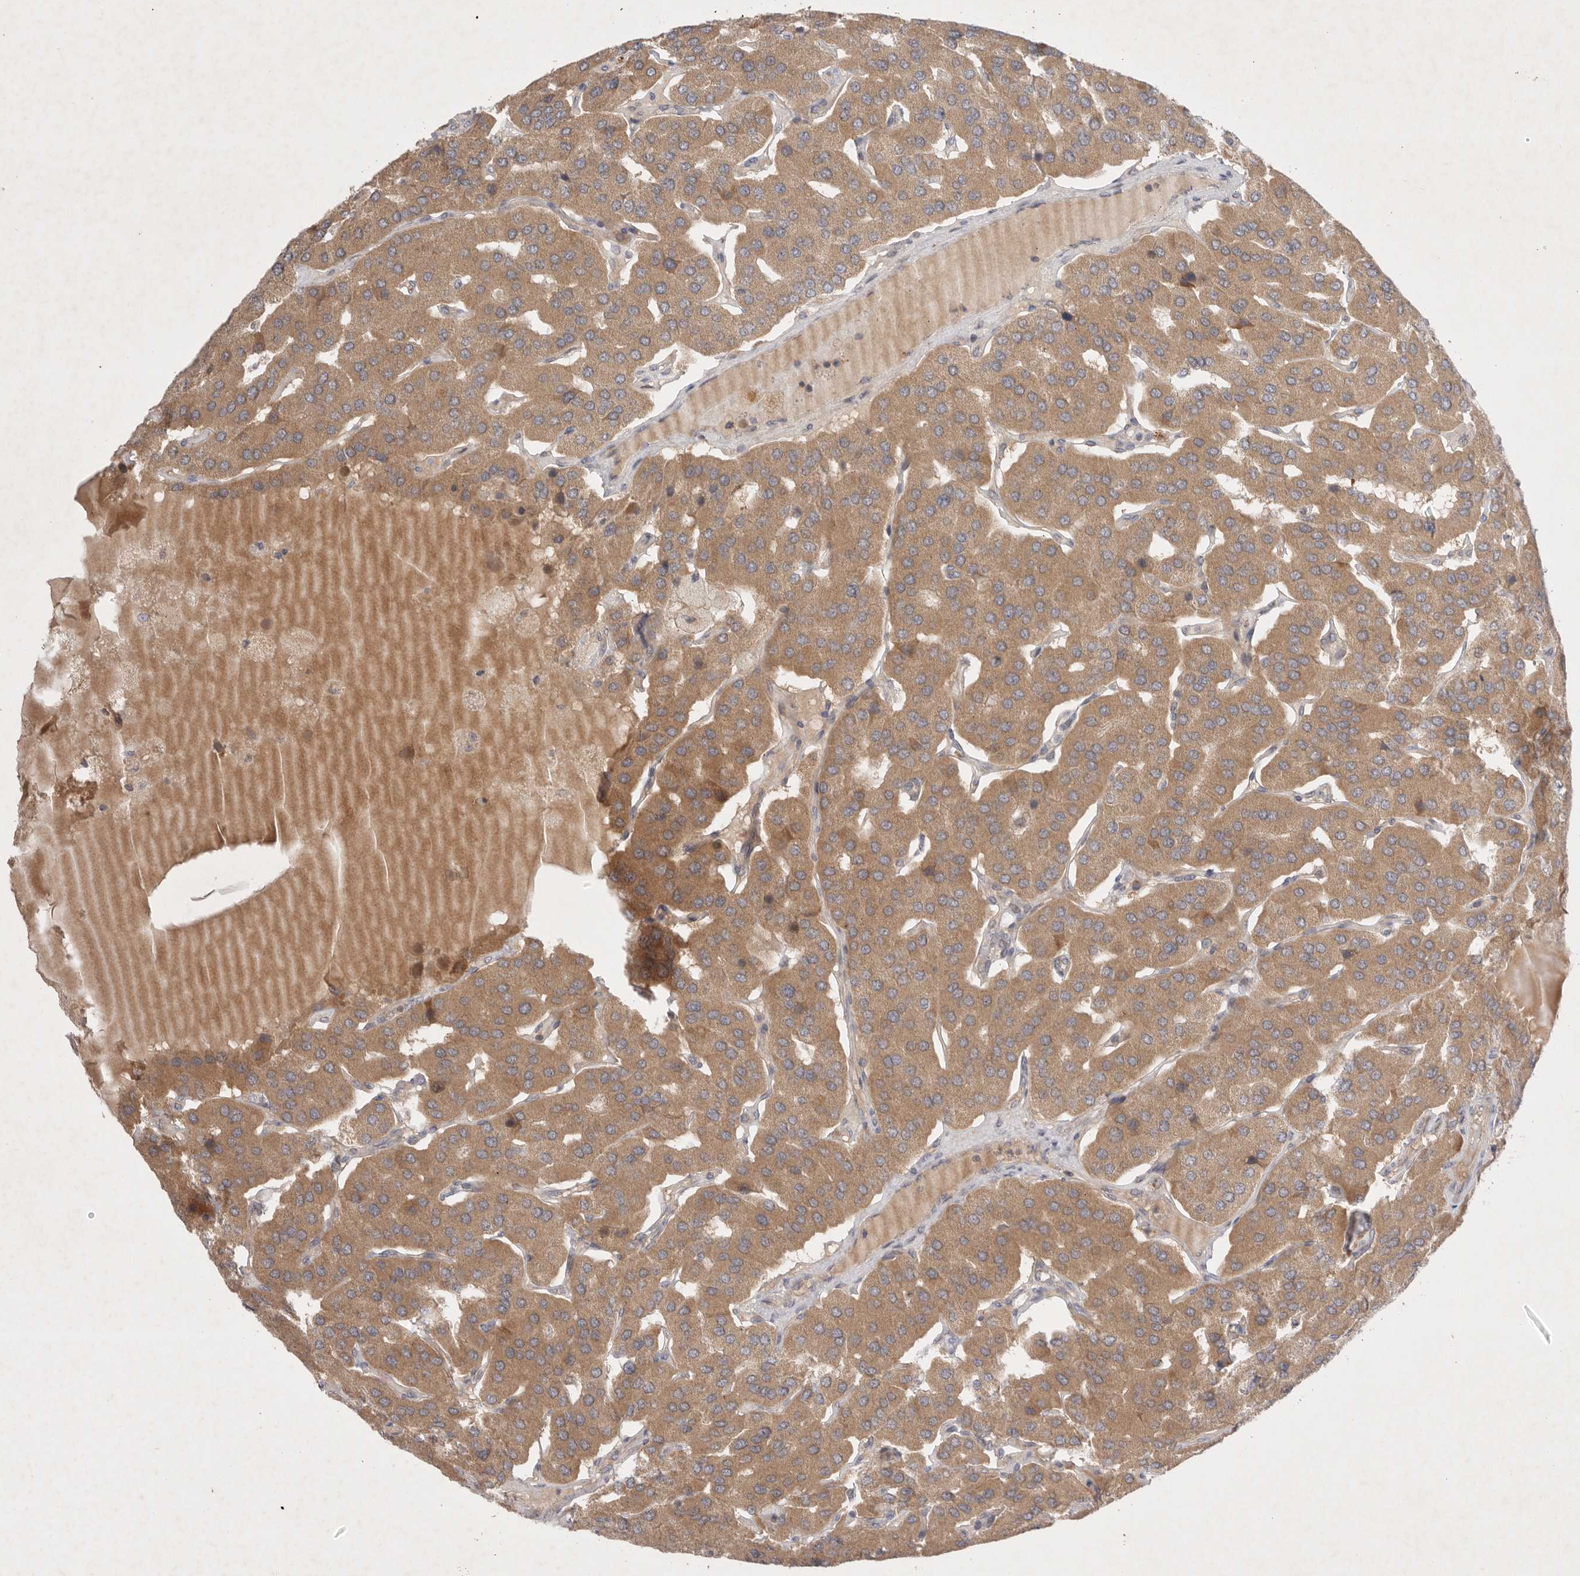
{"staining": {"intensity": "moderate", "quantity": ">75%", "location": "cytoplasmic/membranous"}, "tissue": "parathyroid gland", "cell_type": "Glandular cells", "image_type": "normal", "snomed": [{"axis": "morphology", "description": "Normal tissue, NOS"}, {"axis": "morphology", "description": "Adenoma, NOS"}, {"axis": "topography", "description": "Parathyroid gland"}], "caption": "Unremarkable parathyroid gland shows moderate cytoplasmic/membranous positivity in about >75% of glandular cells, visualized by immunohistochemistry.", "gene": "PTPDC1", "patient": {"sex": "female", "age": 86}}